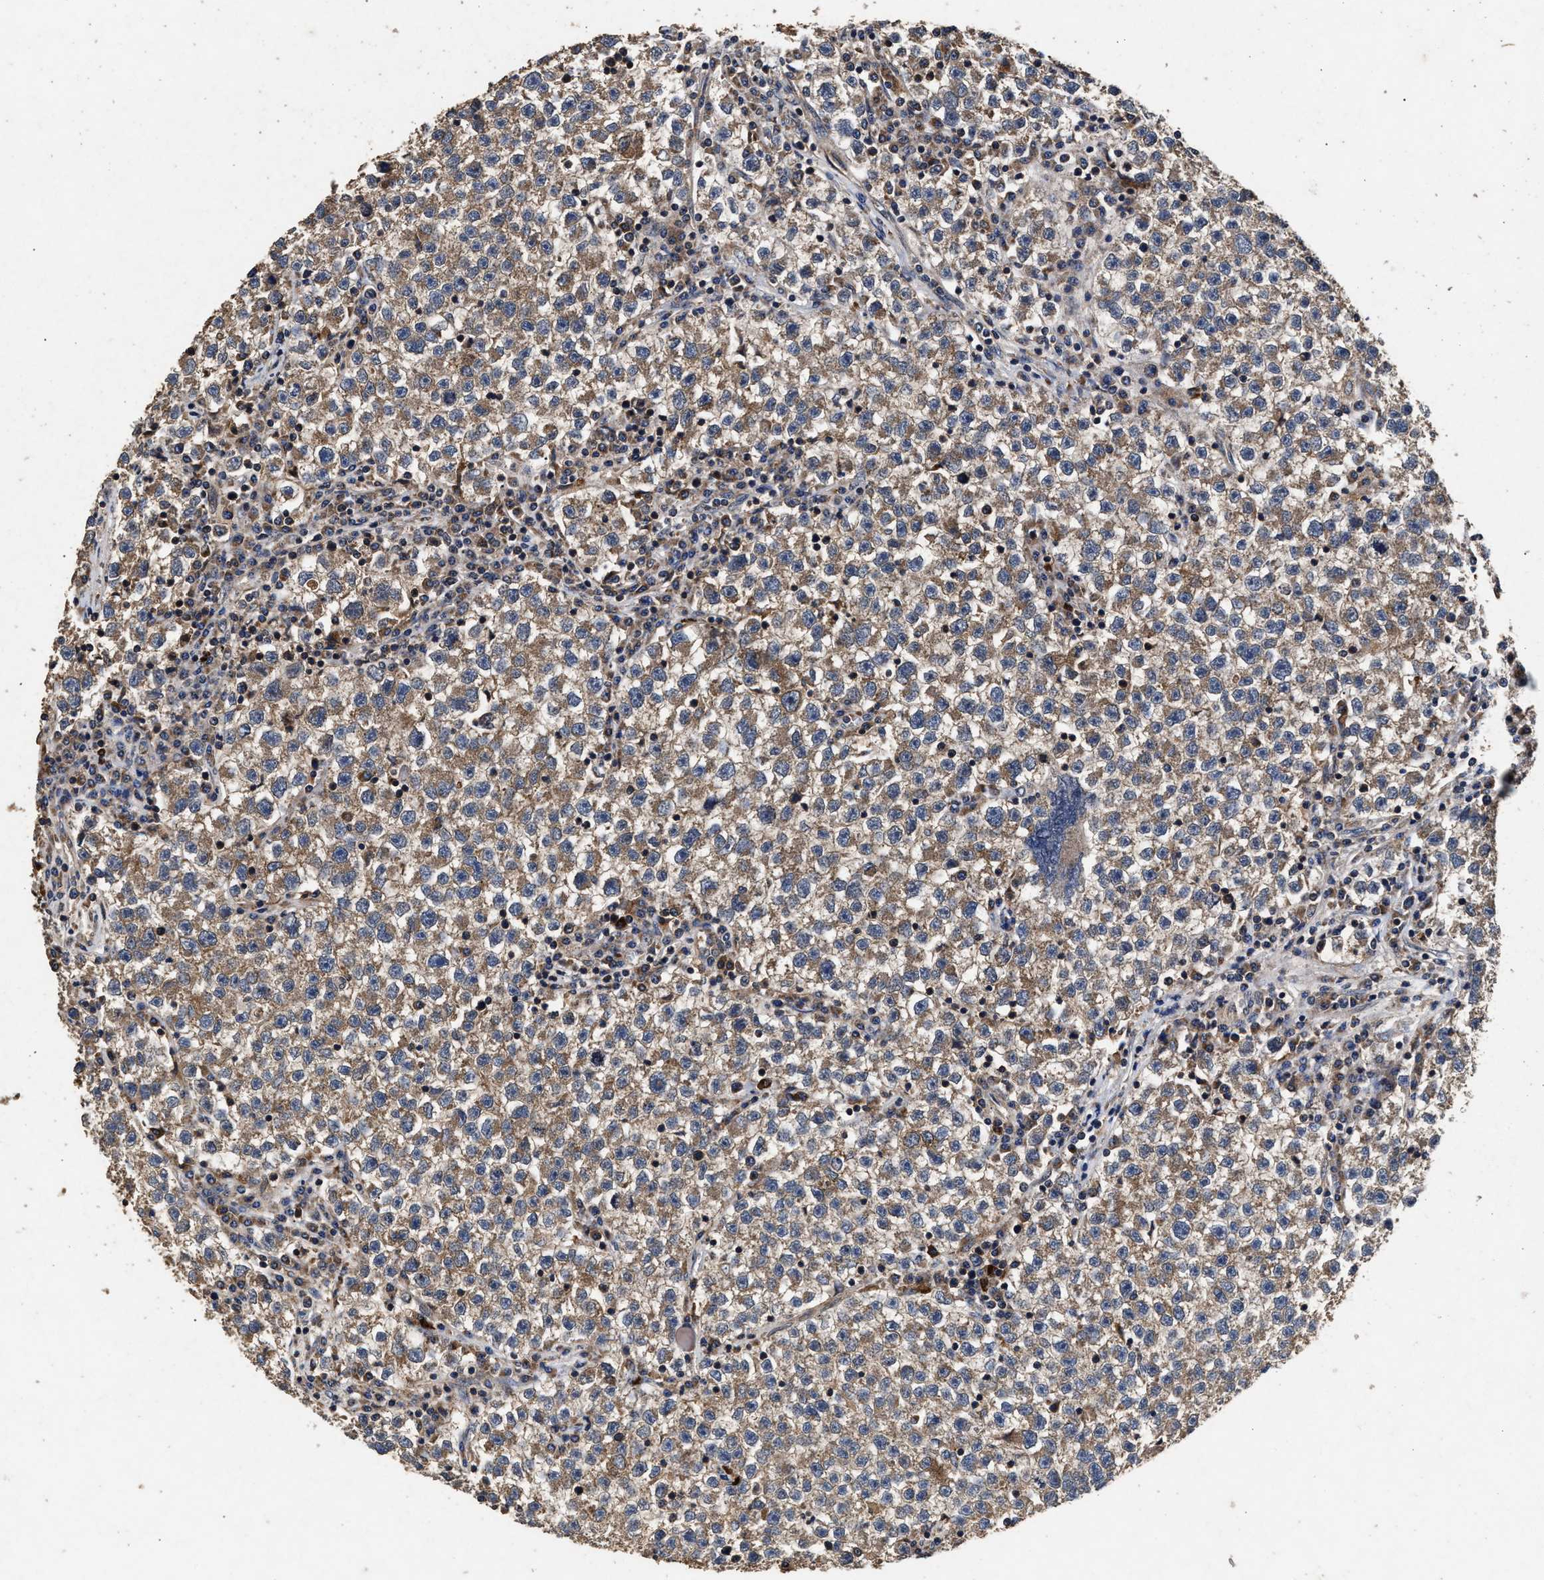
{"staining": {"intensity": "weak", "quantity": ">75%", "location": "cytoplasmic/membranous"}, "tissue": "testis cancer", "cell_type": "Tumor cells", "image_type": "cancer", "snomed": [{"axis": "morphology", "description": "Seminoma, NOS"}, {"axis": "topography", "description": "Testis"}], "caption": "This micrograph shows immunohistochemistry staining of testis cancer (seminoma), with low weak cytoplasmic/membranous staining in approximately >75% of tumor cells.", "gene": "NFKB2", "patient": {"sex": "male", "age": 22}}